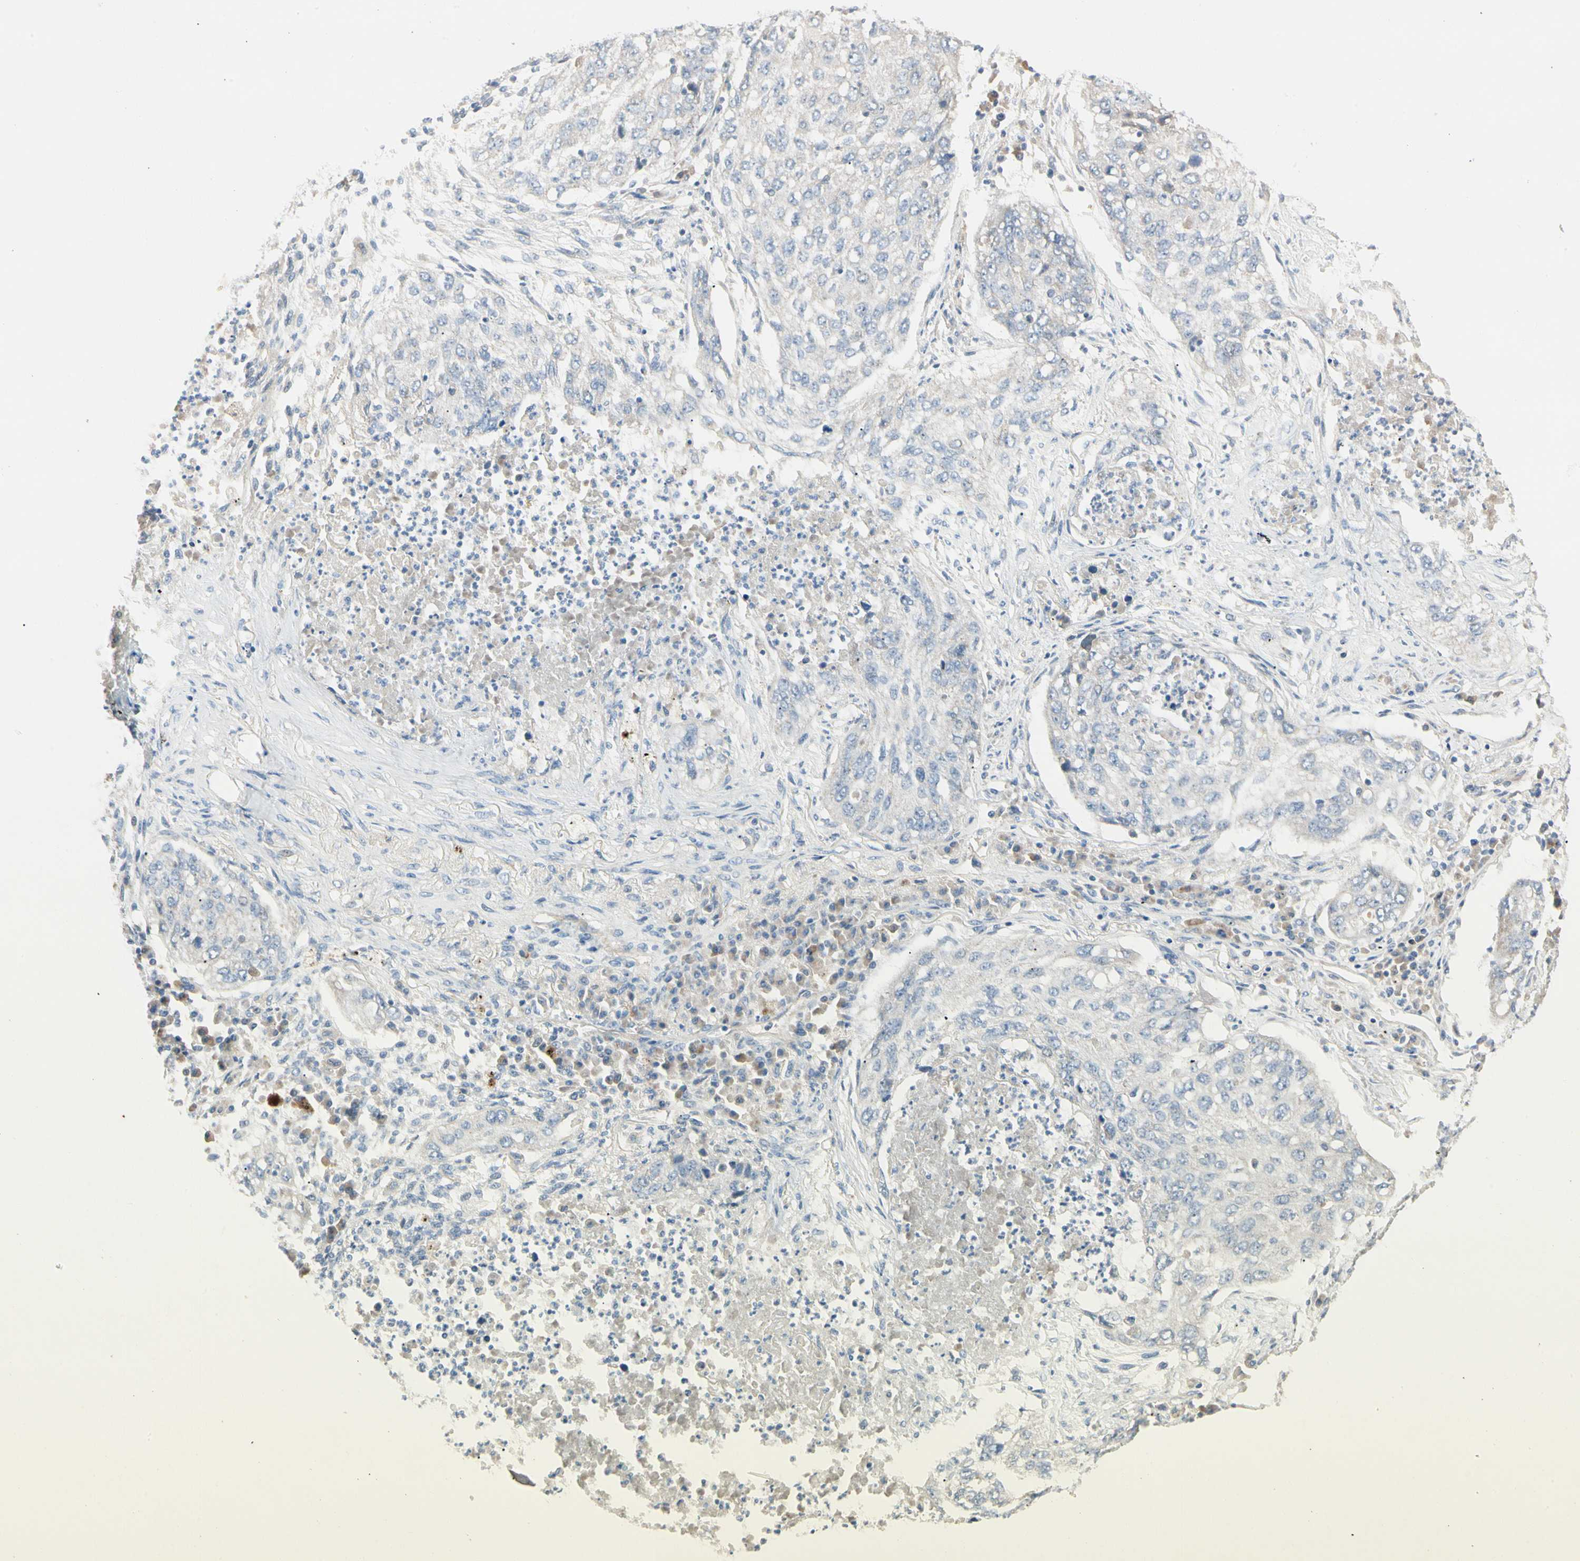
{"staining": {"intensity": "negative", "quantity": "none", "location": "none"}, "tissue": "lung cancer", "cell_type": "Tumor cells", "image_type": "cancer", "snomed": [{"axis": "morphology", "description": "Squamous cell carcinoma, NOS"}, {"axis": "topography", "description": "Lung"}], "caption": "Immunohistochemical staining of lung cancer (squamous cell carcinoma) exhibits no significant positivity in tumor cells.", "gene": "ALDH18A1", "patient": {"sex": "female", "age": 63}}